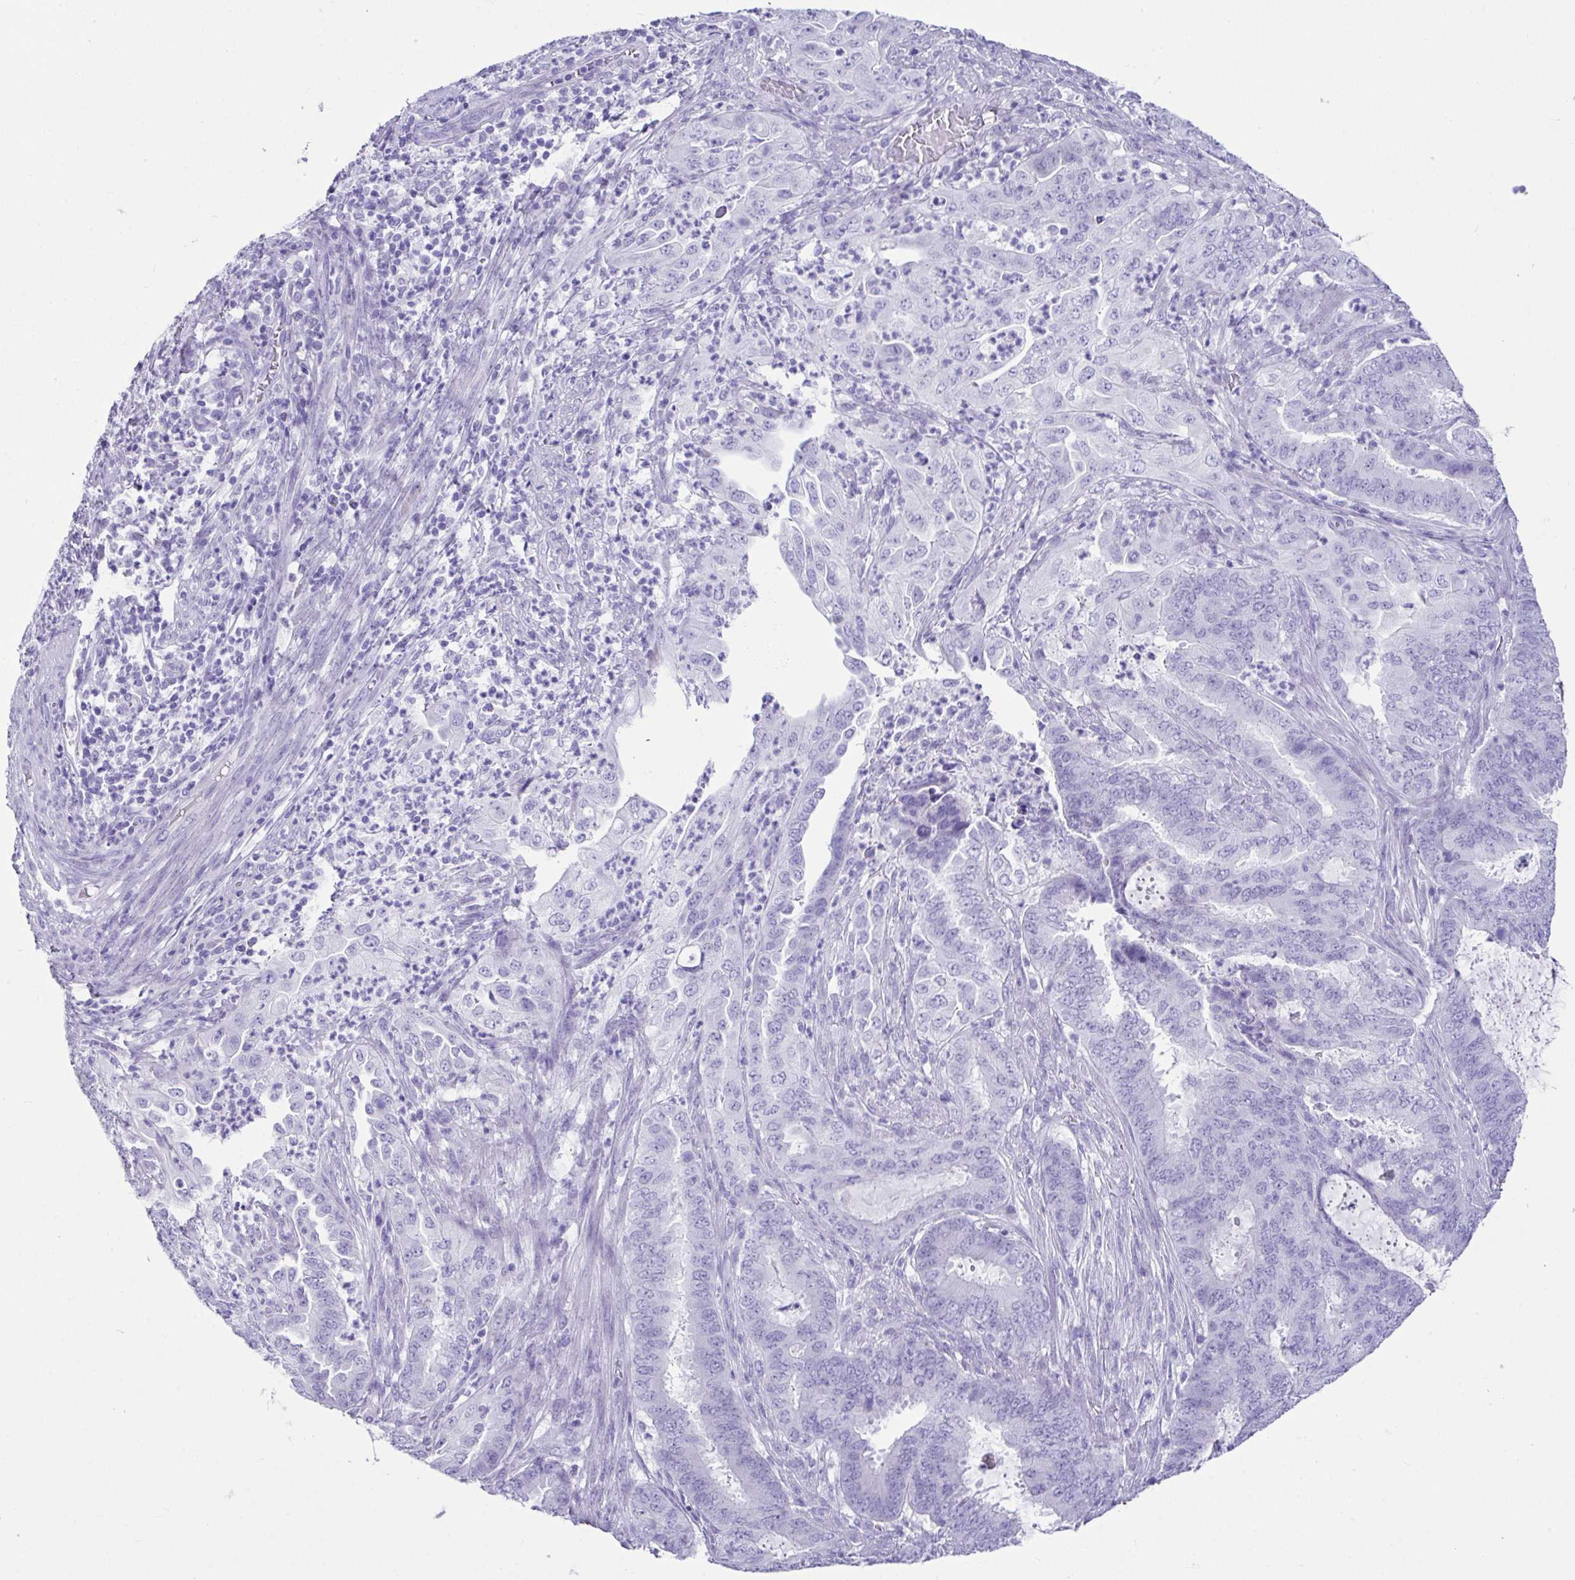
{"staining": {"intensity": "negative", "quantity": "none", "location": "none"}, "tissue": "endometrial cancer", "cell_type": "Tumor cells", "image_type": "cancer", "snomed": [{"axis": "morphology", "description": "Adenocarcinoma, NOS"}, {"axis": "topography", "description": "Endometrium"}], "caption": "IHC image of neoplastic tissue: endometrial cancer (adenocarcinoma) stained with DAB (3,3'-diaminobenzidine) displays no significant protein expression in tumor cells. The staining is performed using DAB brown chromogen with nuclei counter-stained in using hematoxylin.", "gene": "LGALS4", "patient": {"sex": "female", "age": 51}}